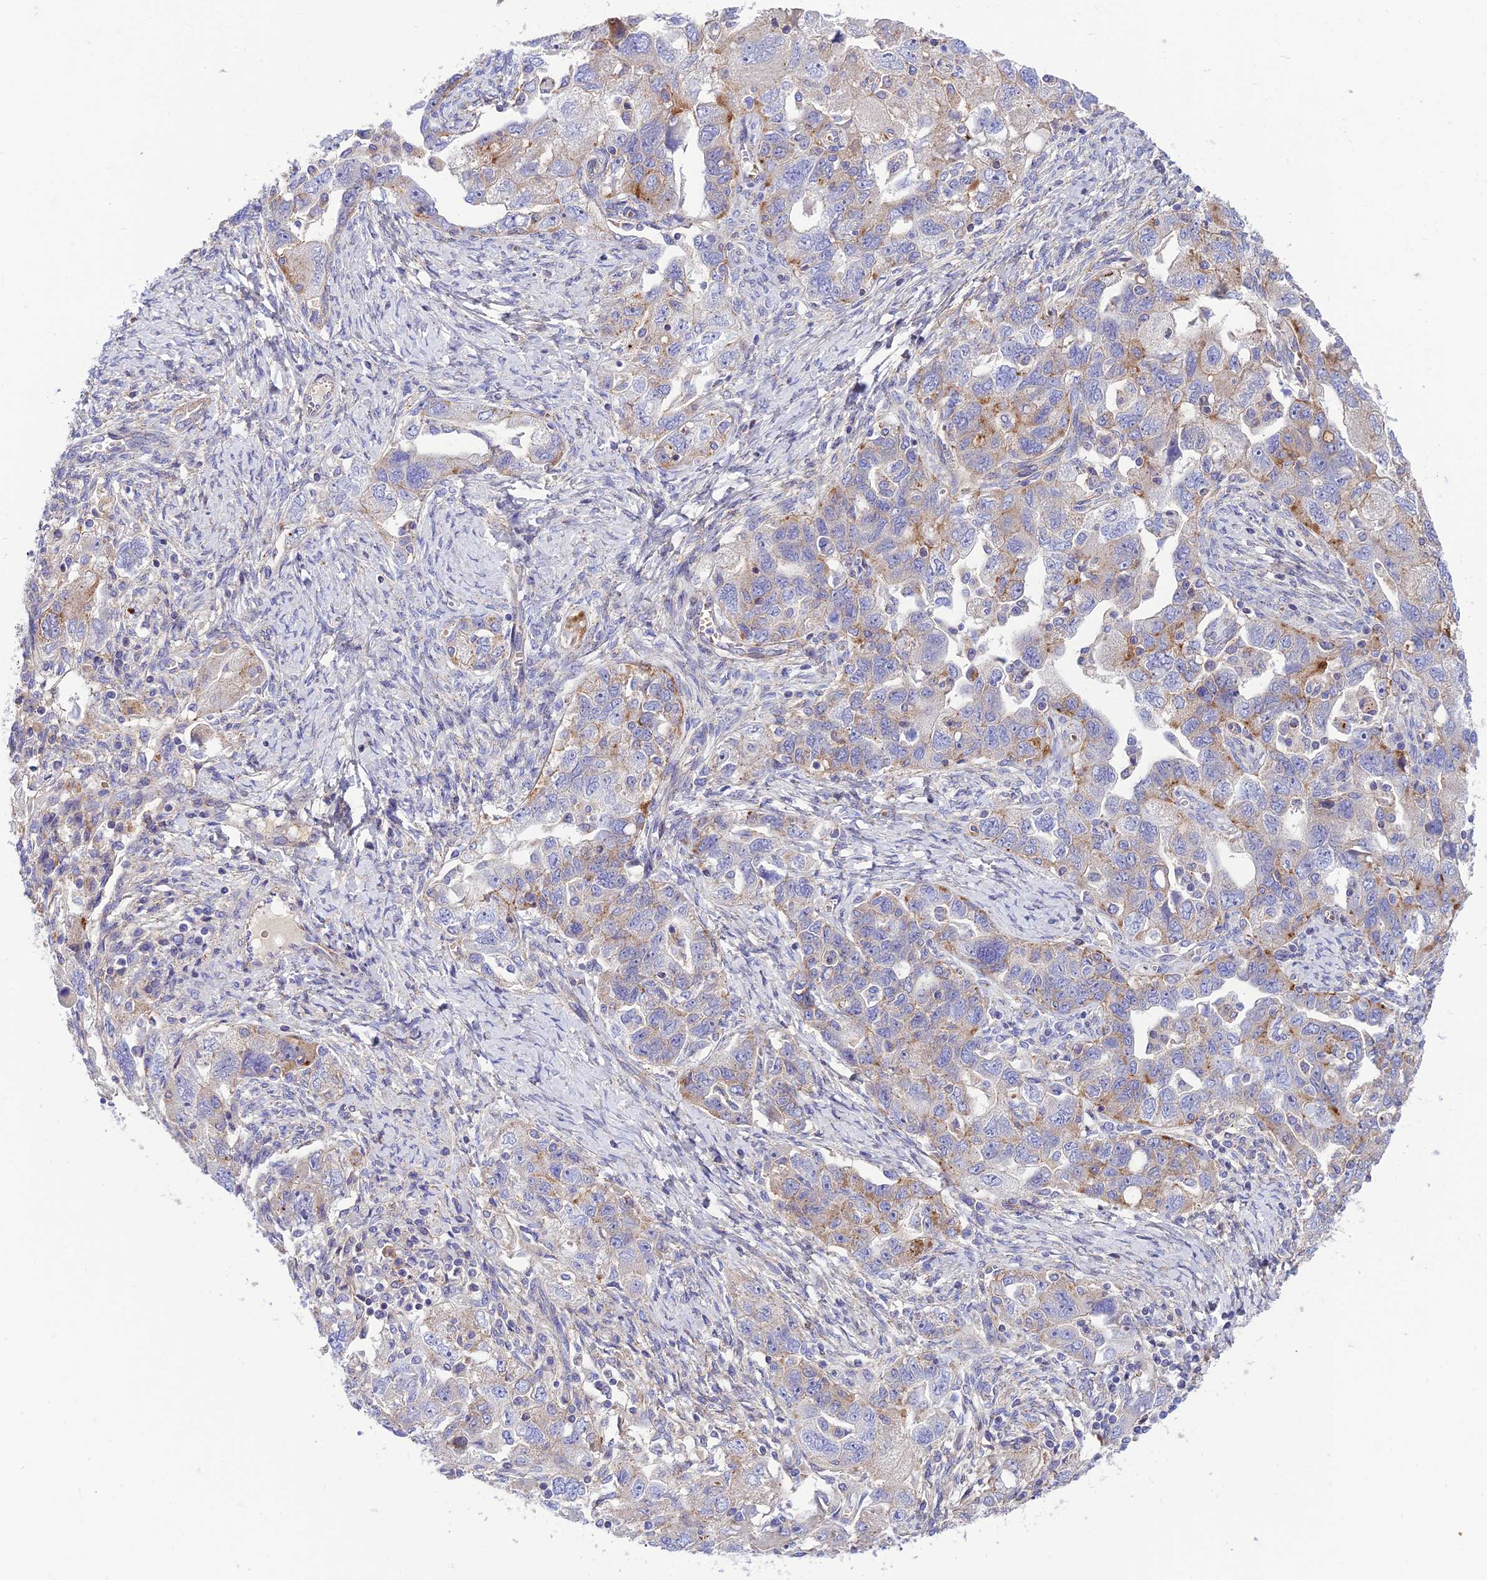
{"staining": {"intensity": "moderate", "quantity": "<25%", "location": "cytoplasmic/membranous"}, "tissue": "ovarian cancer", "cell_type": "Tumor cells", "image_type": "cancer", "snomed": [{"axis": "morphology", "description": "Carcinoma, NOS"}, {"axis": "morphology", "description": "Cystadenocarcinoma, serous, NOS"}, {"axis": "topography", "description": "Ovary"}], "caption": "Tumor cells display low levels of moderate cytoplasmic/membranous staining in approximately <25% of cells in ovarian cancer.", "gene": "CCDC157", "patient": {"sex": "female", "age": 69}}